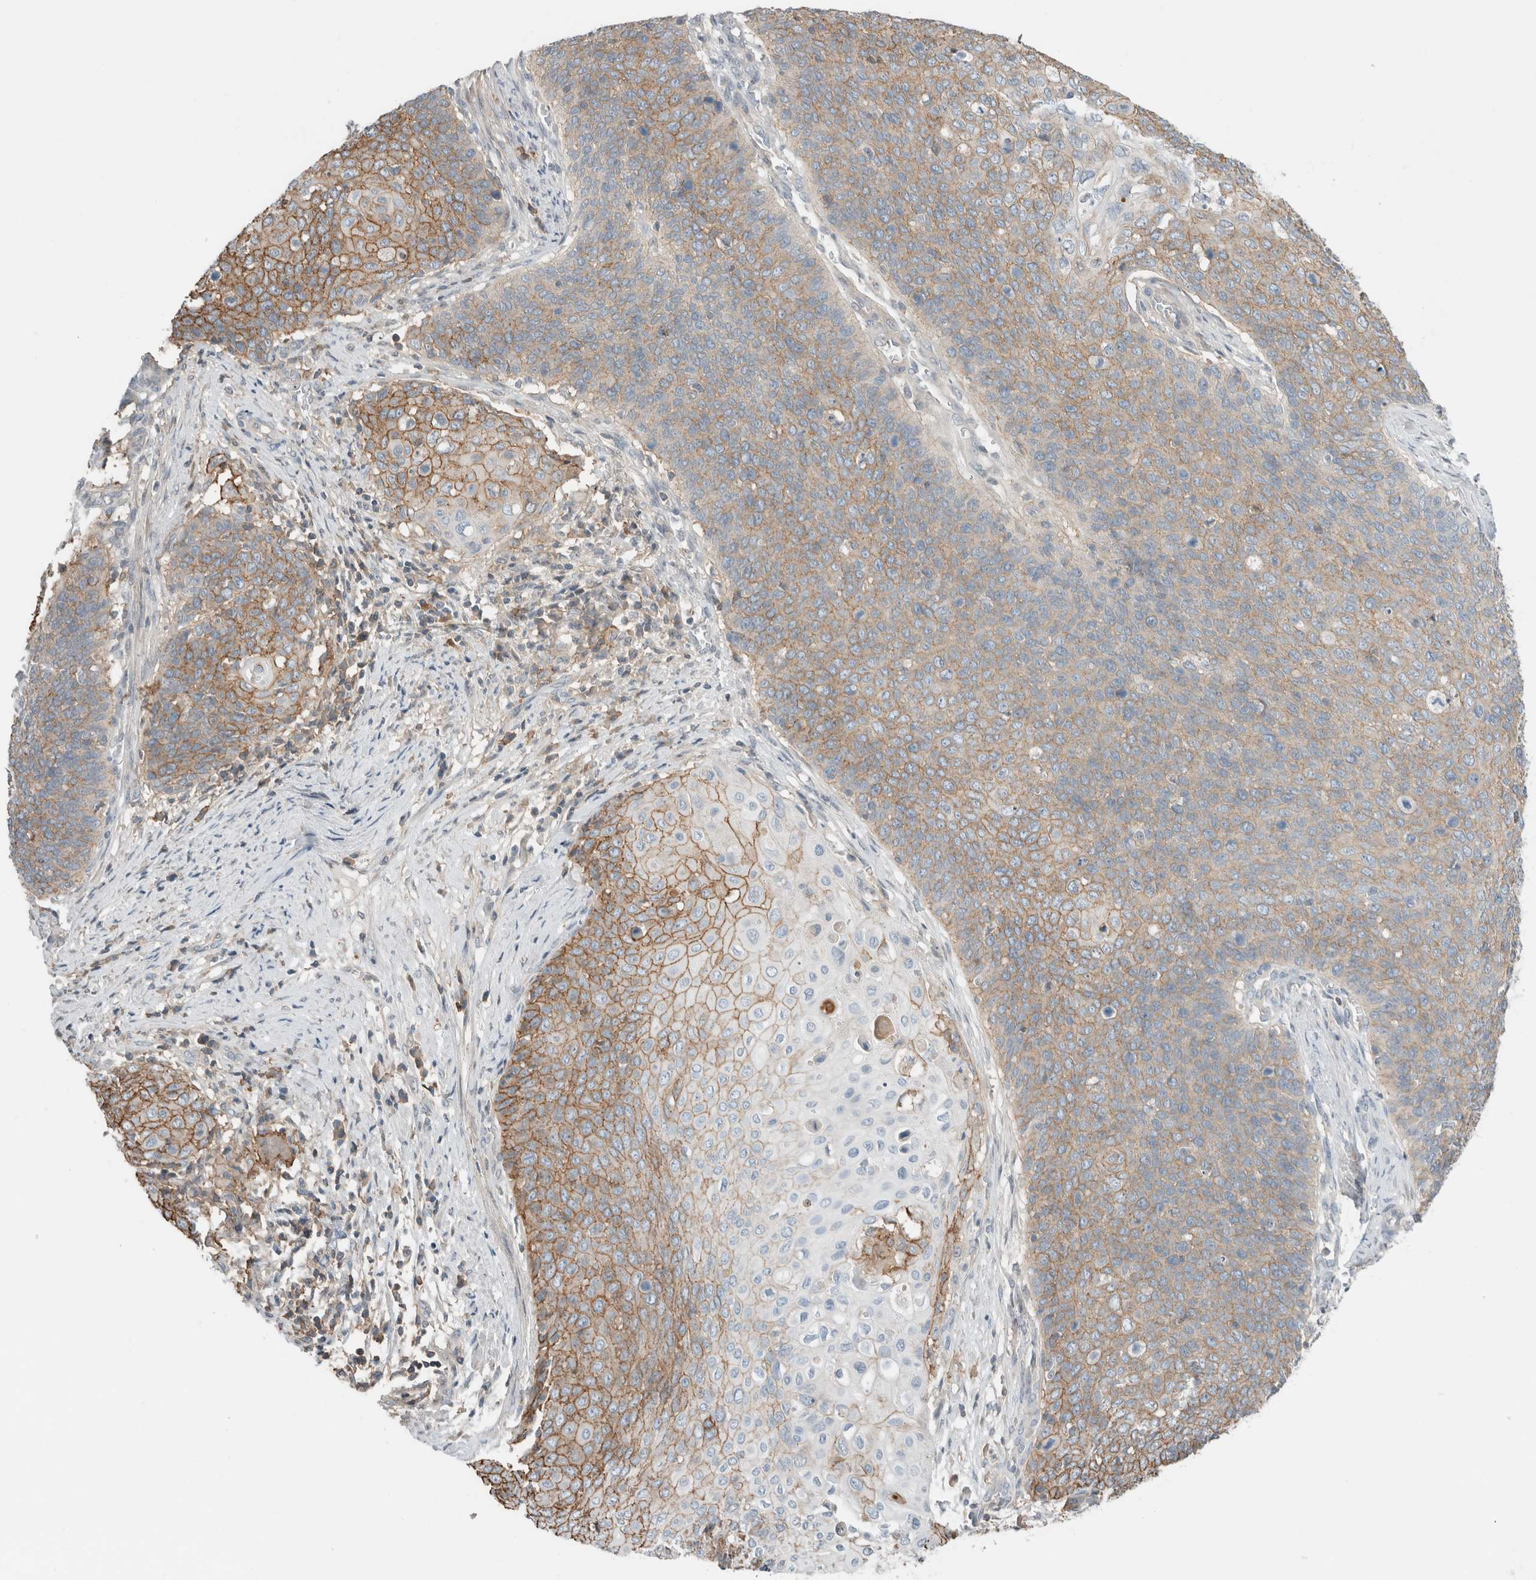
{"staining": {"intensity": "moderate", "quantity": "25%-75%", "location": "cytoplasmic/membranous"}, "tissue": "cervical cancer", "cell_type": "Tumor cells", "image_type": "cancer", "snomed": [{"axis": "morphology", "description": "Squamous cell carcinoma, NOS"}, {"axis": "topography", "description": "Cervix"}], "caption": "The micrograph reveals a brown stain indicating the presence of a protein in the cytoplasmic/membranous of tumor cells in cervical squamous cell carcinoma.", "gene": "ERCC6L2", "patient": {"sex": "female", "age": 39}}